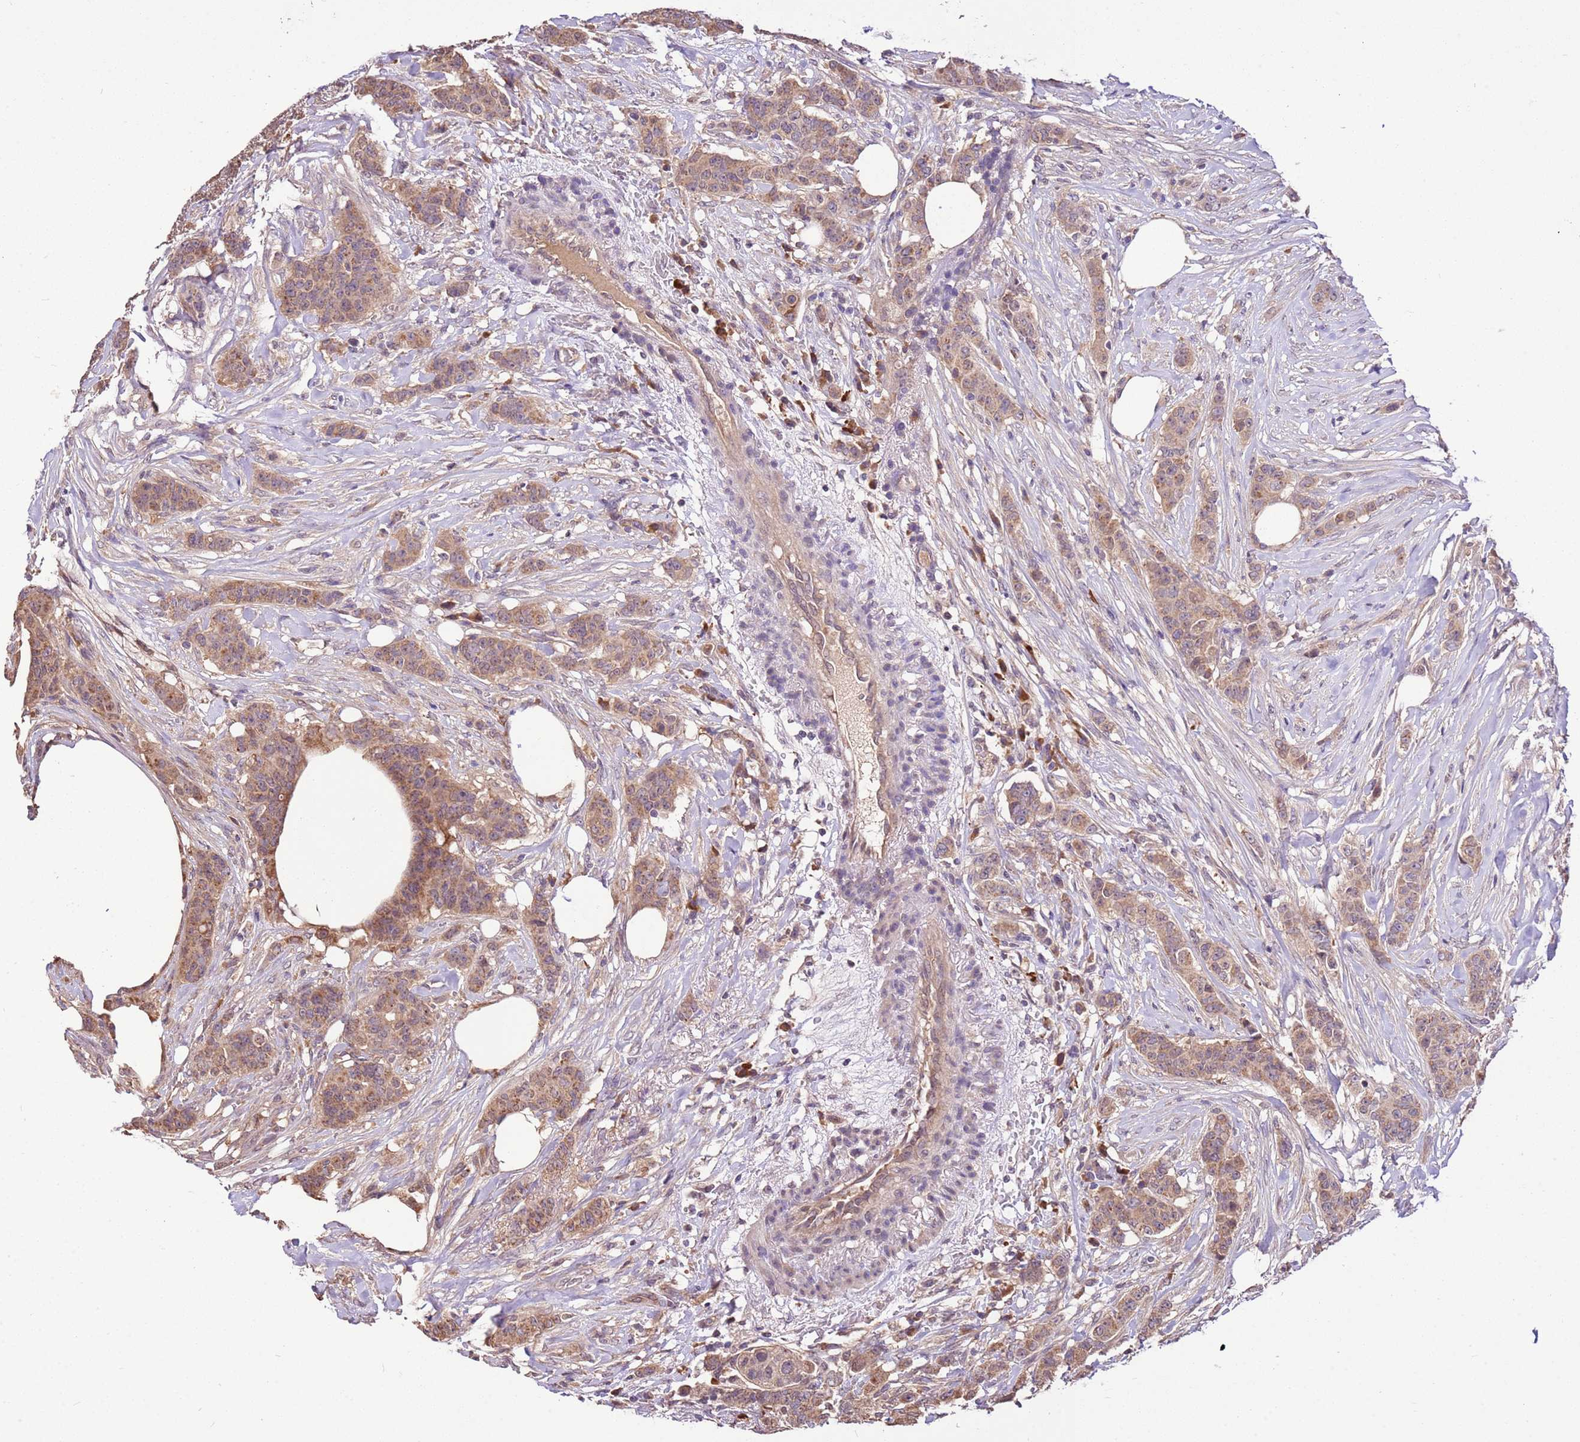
{"staining": {"intensity": "moderate", "quantity": ">75%", "location": "cytoplasmic/membranous"}, "tissue": "breast cancer", "cell_type": "Tumor cells", "image_type": "cancer", "snomed": [{"axis": "morphology", "description": "Duct carcinoma"}, {"axis": "topography", "description": "Breast"}], "caption": "Immunohistochemical staining of intraductal carcinoma (breast) shows moderate cytoplasmic/membranous protein expression in about >75% of tumor cells. (IHC, brightfield microscopy, high magnification).", "gene": "BBS5", "patient": {"sex": "female", "age": 40}}